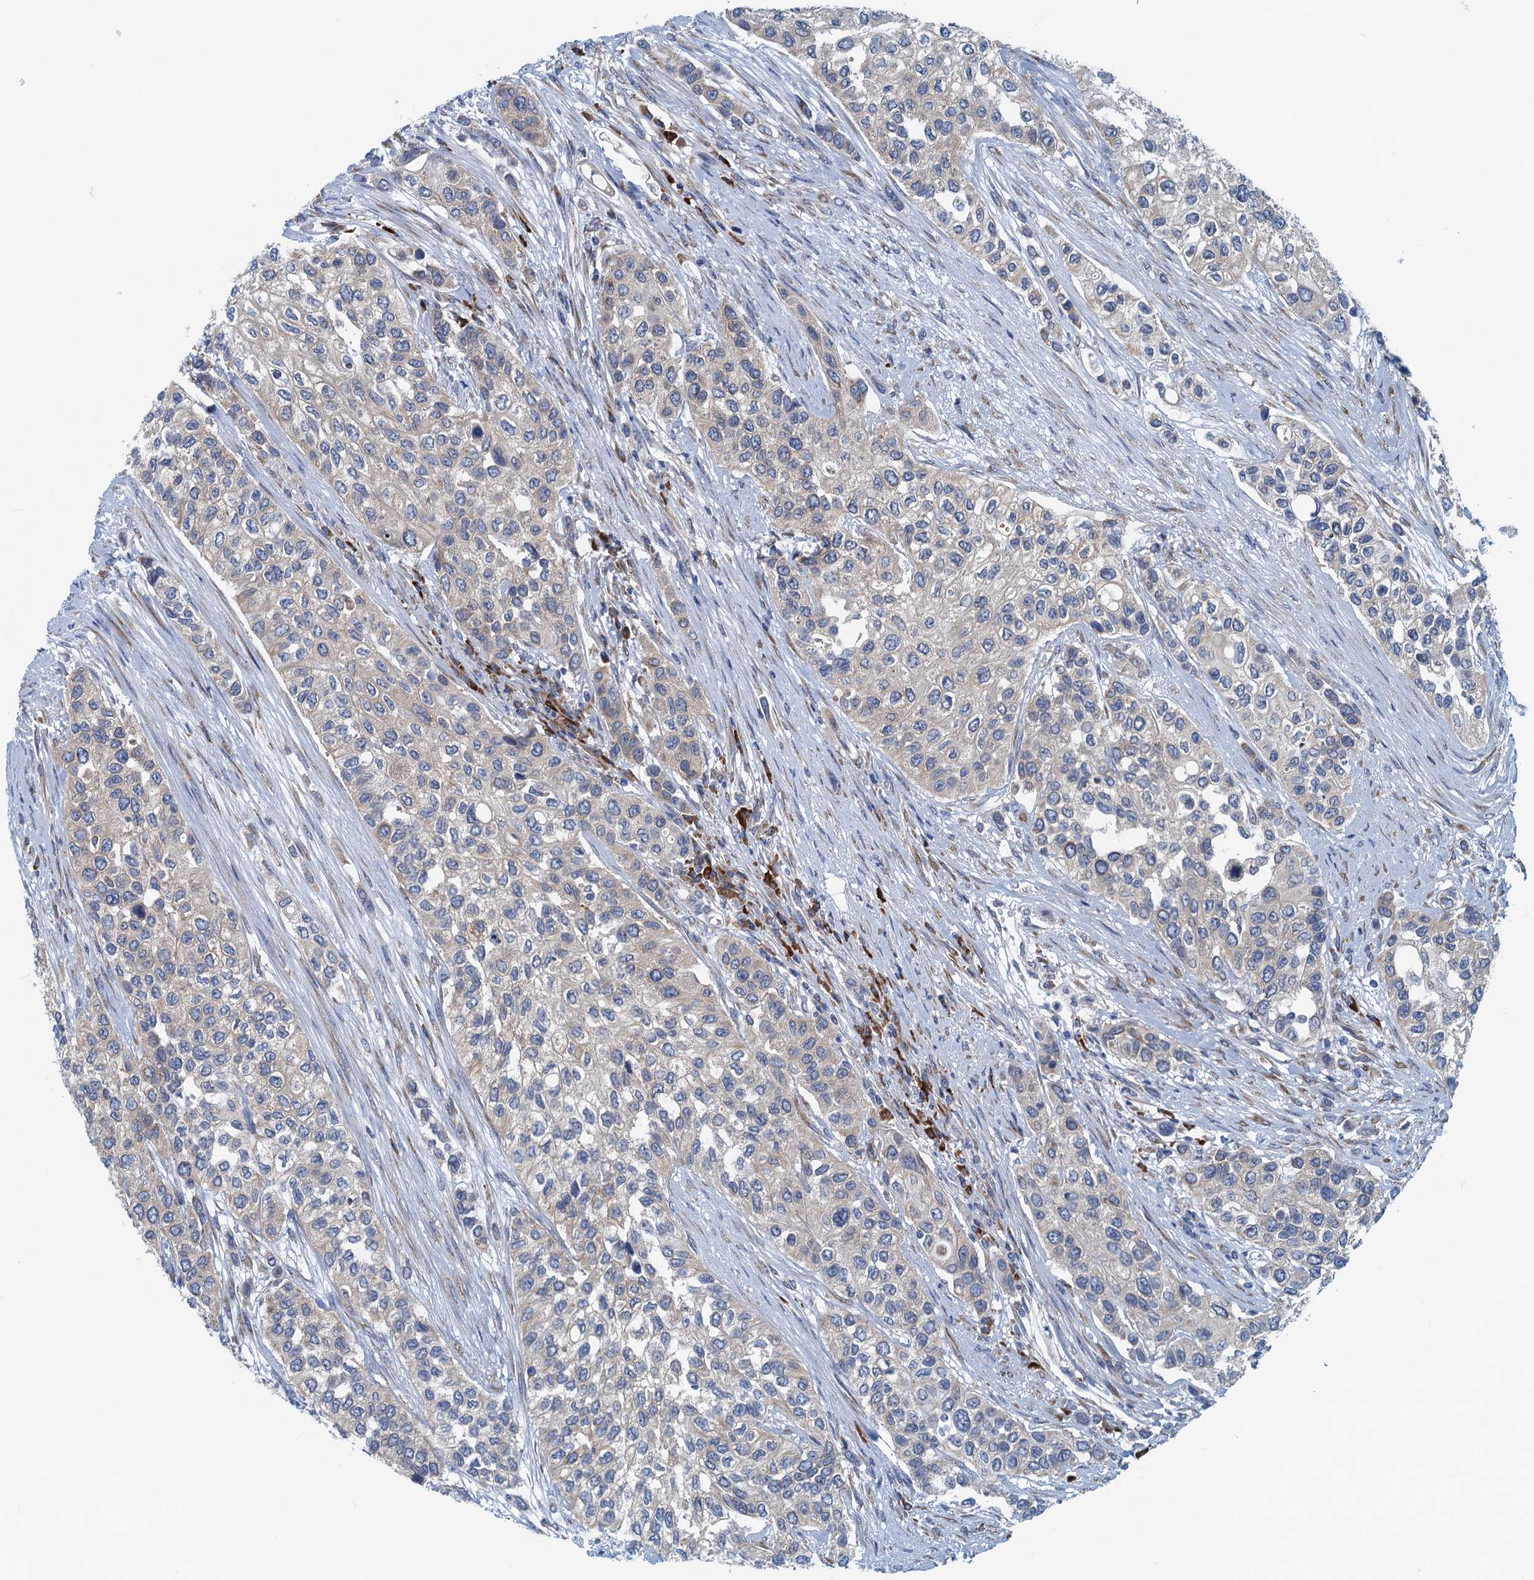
{"staining": {"intensity": "weak", "quantity": "<25%", "location": "cytoplasmic/membranous"}, "tissue": "urothelial cancer", "cell_type": "Tumor cells", "image_type": "cancer", "snomed": [{"axis": "morphology", "description": "Normal tissue, NOS"}, {"axis": "morphology", "description": "Urothelial carcinoma, High grade"}, {"axis": "topography", "description": "Vascular tissue"}, {"axis": "topography", "description": "Urinary bladder"}], "caption": "This photomicrograph is of high-grade urothelial carcinoma stained with IHC to label a protein in brown with the nuclei are counter-stained blue. There is no expression in tumor cells.", "gene": "MYDGF", "patient": {"sex": "female", "age": 56}}